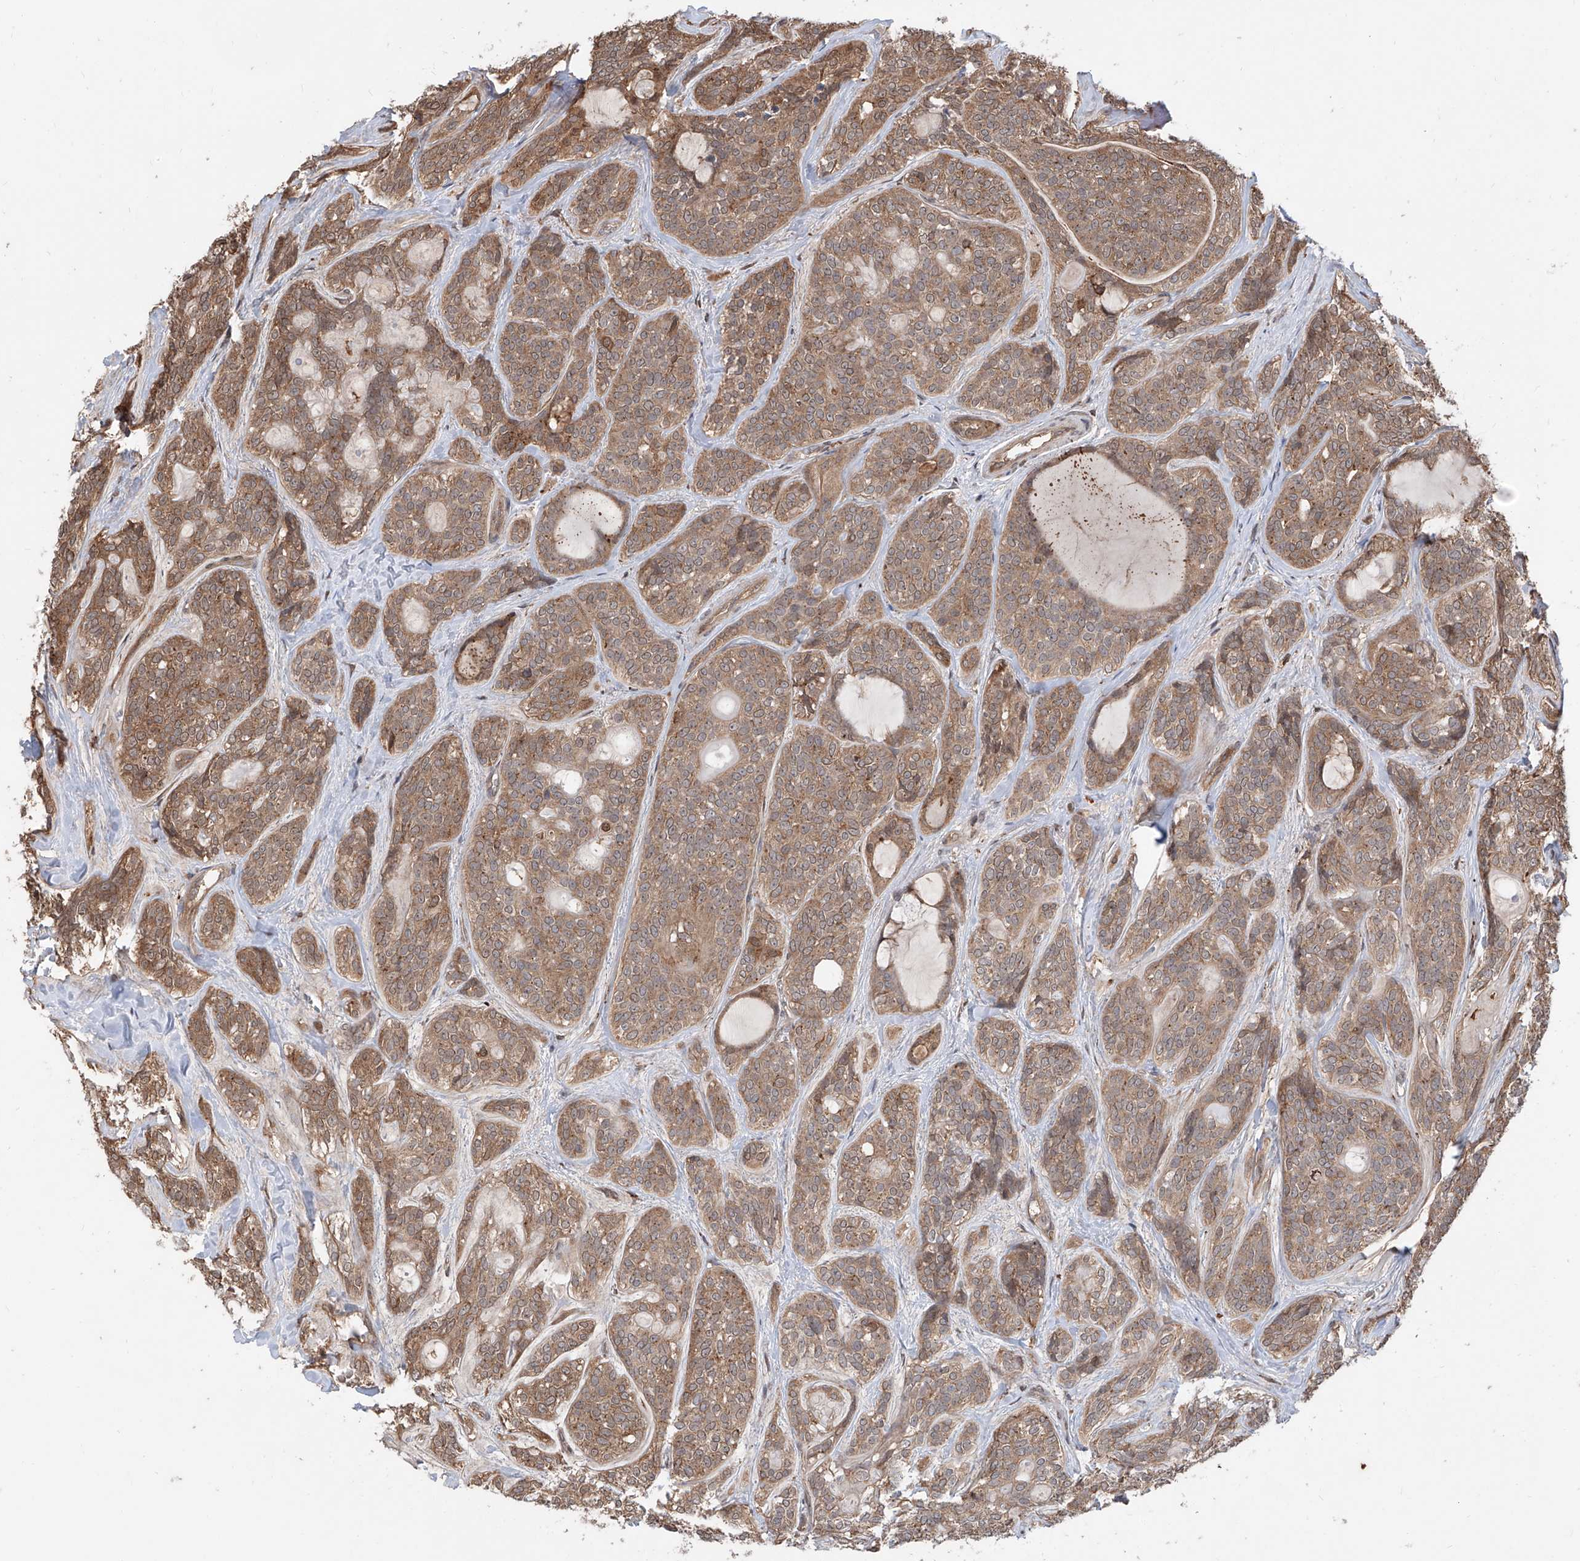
{"staining": {"intensity": "moderate", "quantity": ">75%", "location": "cytoplasmic/membranous"}, "tissue": "head and neck cancer", "cell_type": "Tumor cells", "image_type": "cancer", "snomed": [{"axis": "morphology", "description": "Adenocarcinoma, NOS"}, {"axis": "topography", "description": "Head-Neck"}], "caption": "High-magnification brightfield microscopy of head and neck cancer (adenocarcinoma) stained with DAB (3,3'-diaminobenzidine) (brown) and counterstained with hematoxylin (blue). tumor cells exhibit moderate cytoplasmic/membranous staining is appreciated in approximately>75% of cells.", "gene": "HOXC8", "patient": {"sex": "male", "age": 66}}